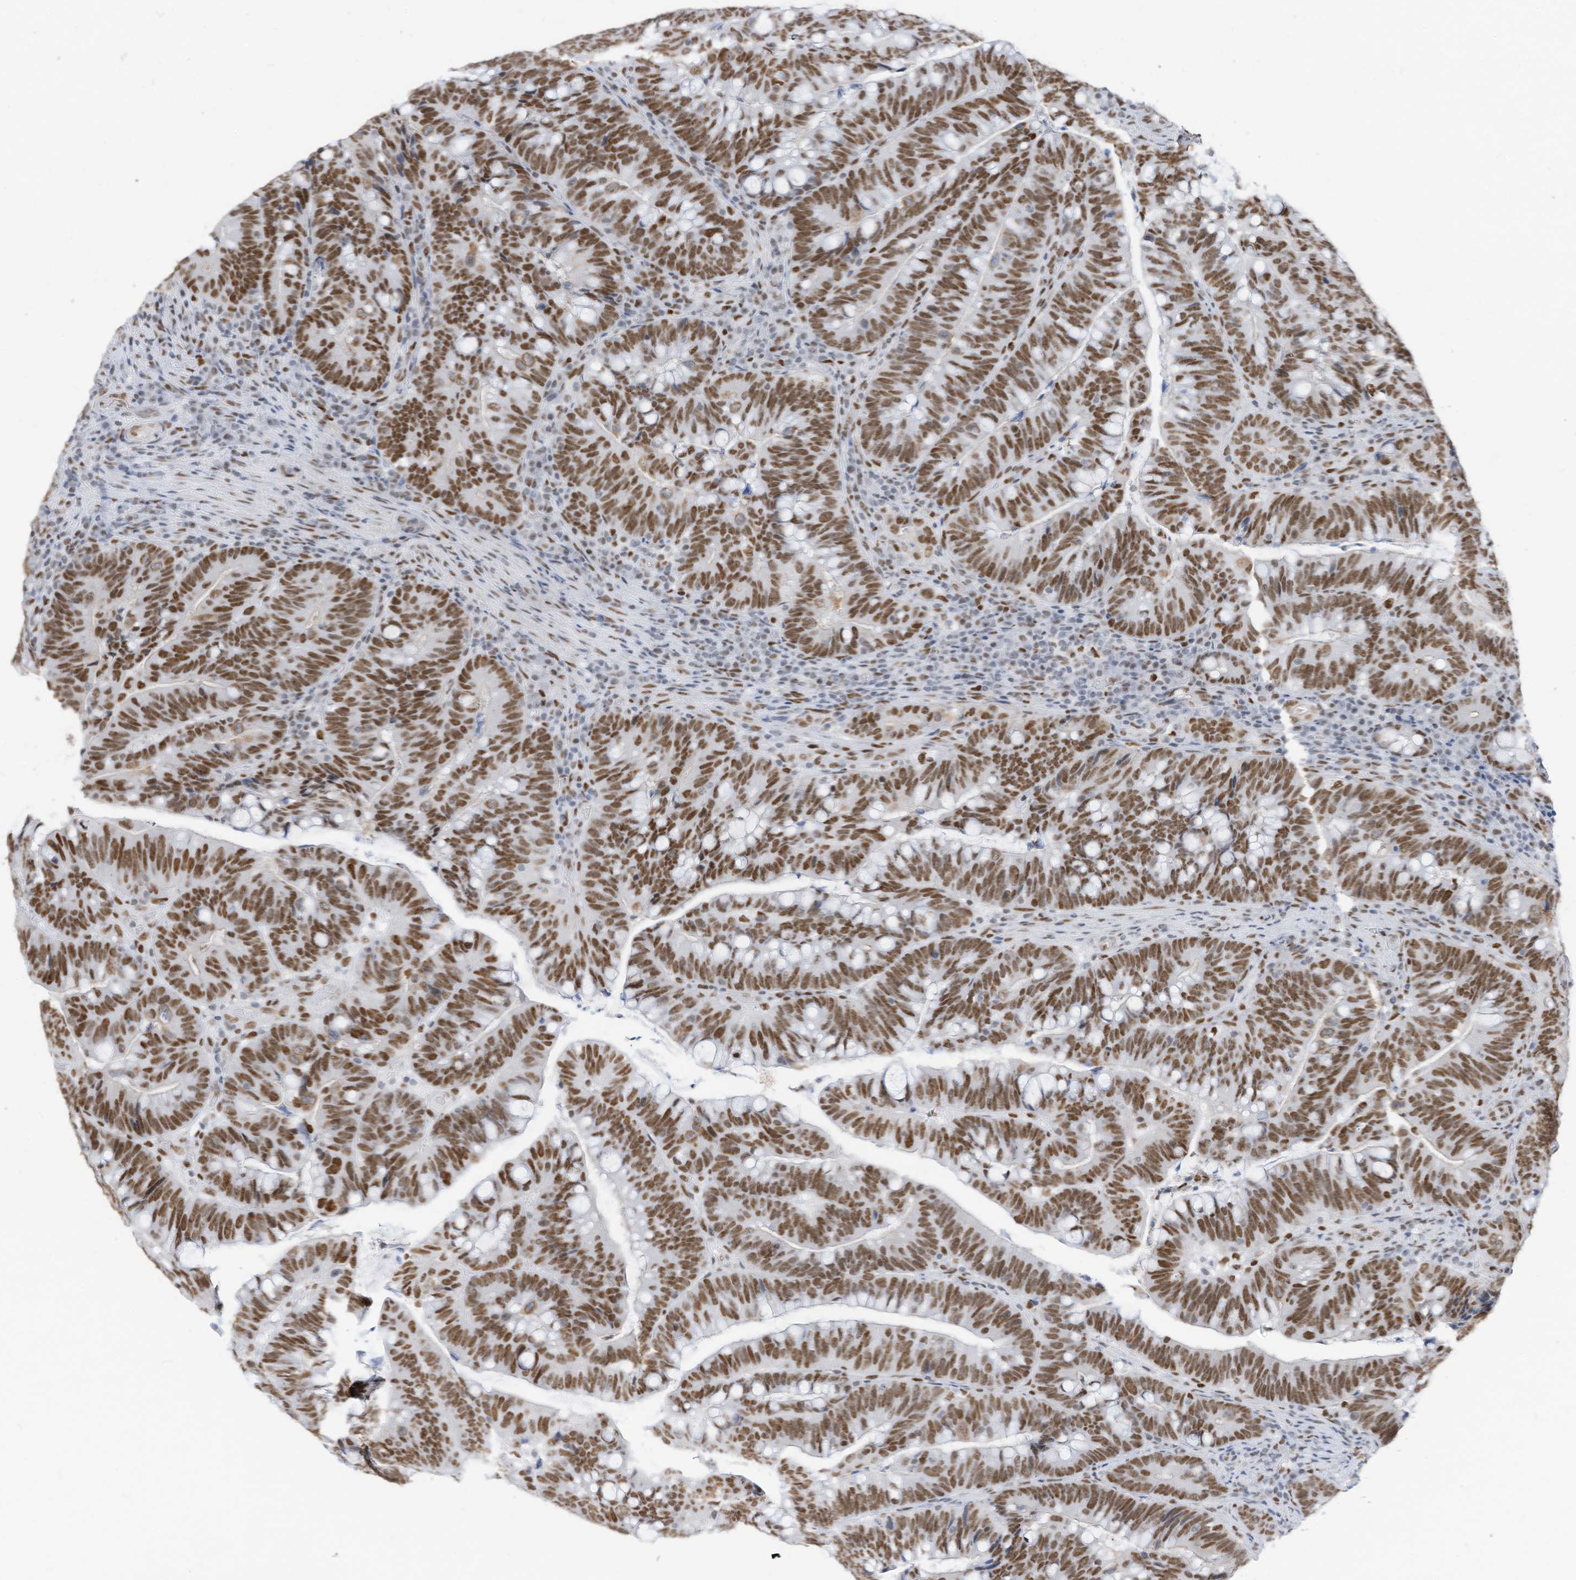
{"staining": {"intensity": "strong", "quantity": ">75%", "location": "nuclear"}, "tissue": "colorectal cancer", "cell_type": "Tumor cells", "image_type": "cancer", "snomed": [{"axis": "morphology", "description": "Adenocarcinoma, NOS"}, {"axis": "topography", "description": "Colon"}], "caption": "Protein staining shows strong nuclear expression in approximately >75% of tumor cells in adenocarcinoma (colorectal). (Brightfield microscopy of DAB IHC at high magnification).", "gene": "KHSRP", "patient": {"sex": "female", "age": 66}}